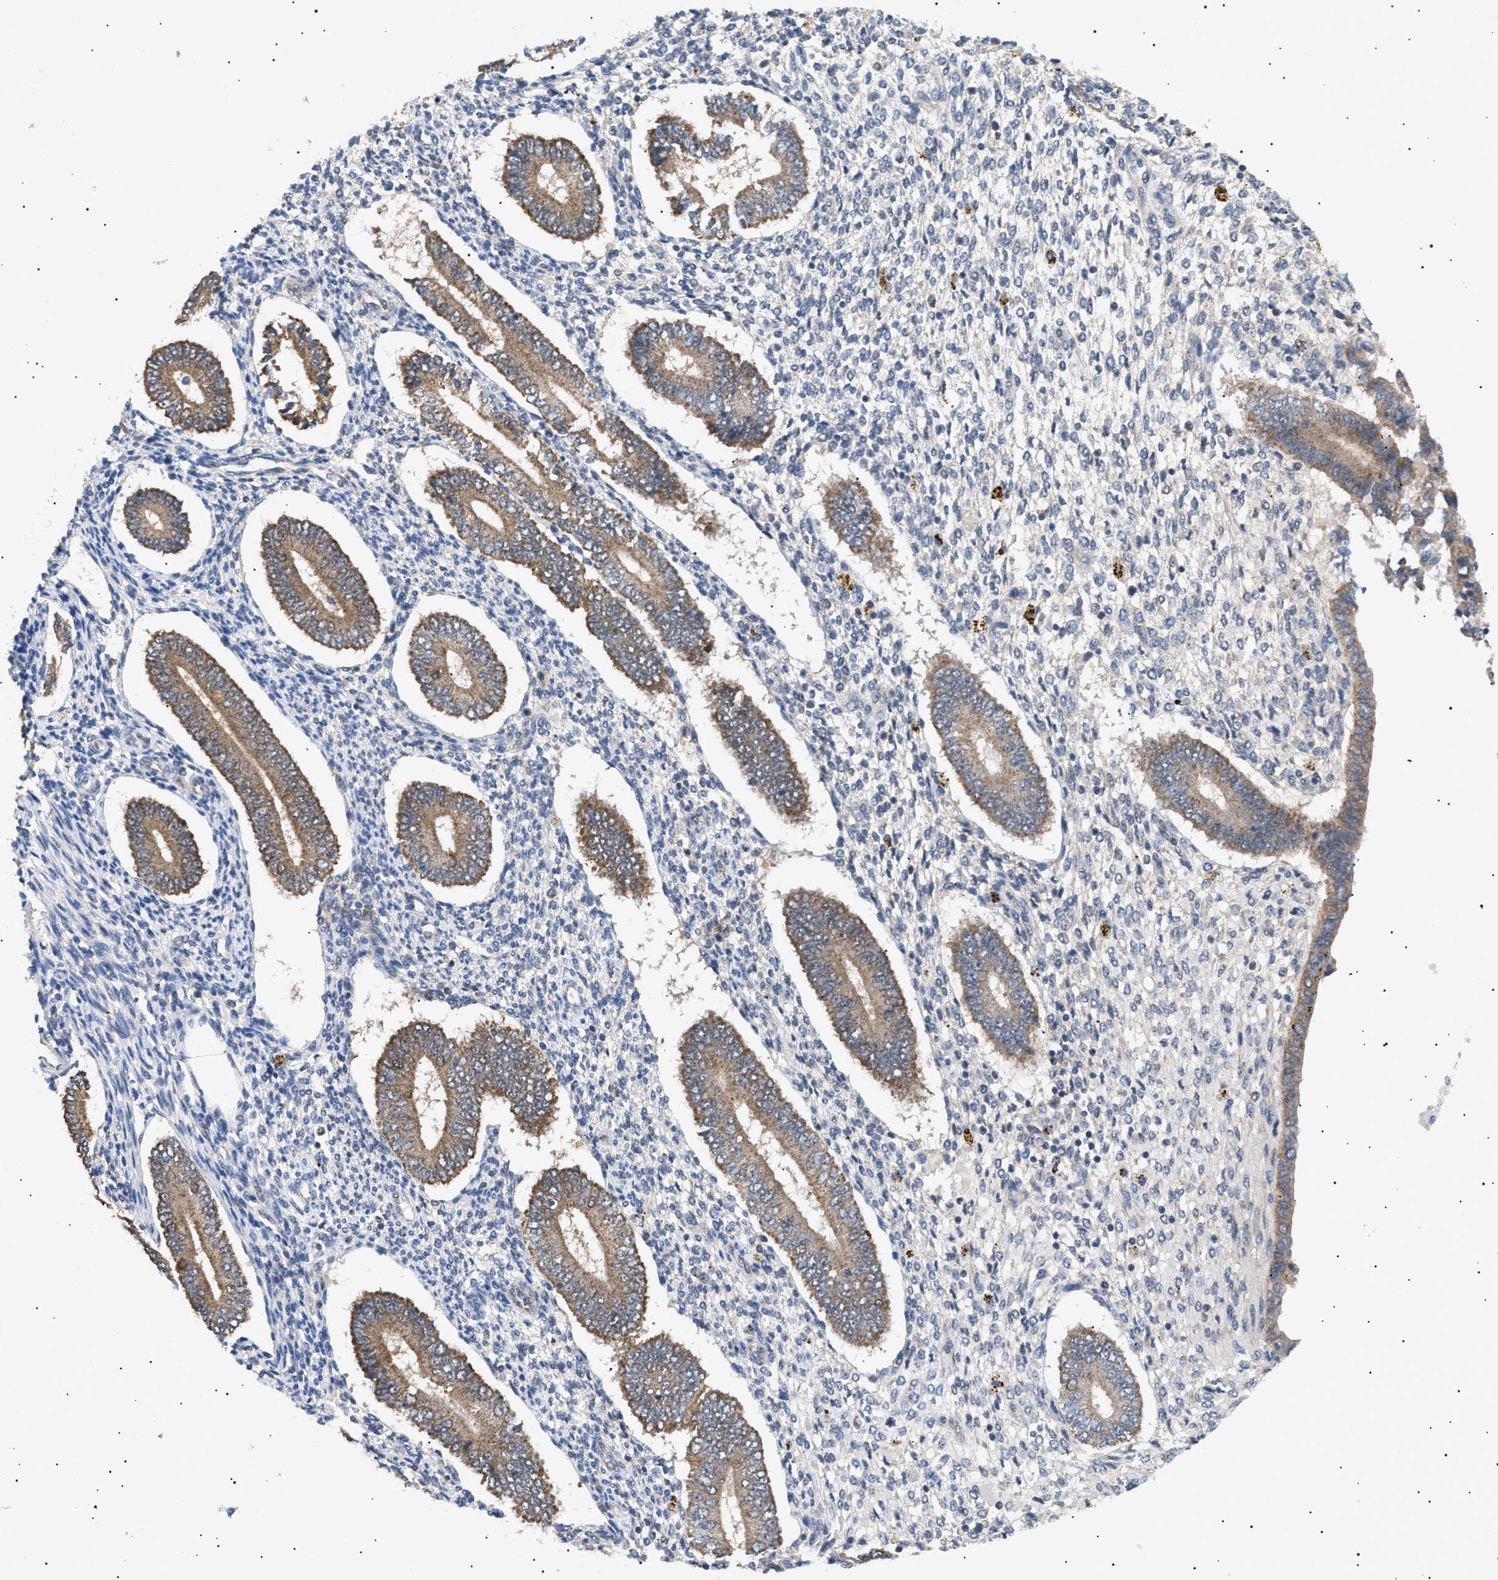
{"staining": {"intensity": "weak", "quantity": "<25%", "location": "cytoplasmic/membranous"}, "tissue": "endometrium", "cell_type": "Cells in endometrial stroma", "image_type": "normal", "snomed": [{"axis": "morphology", "description": "Normal tissue, NOS"}, {"axis": "topography", "description": "Endometrium"}], "caption": "Protein analysis of normal endometrium reveals no significant positivity in cells in endometrial stroma.", "gene": "SIRT5", "patient": {"sex": "female", "age": 42}}